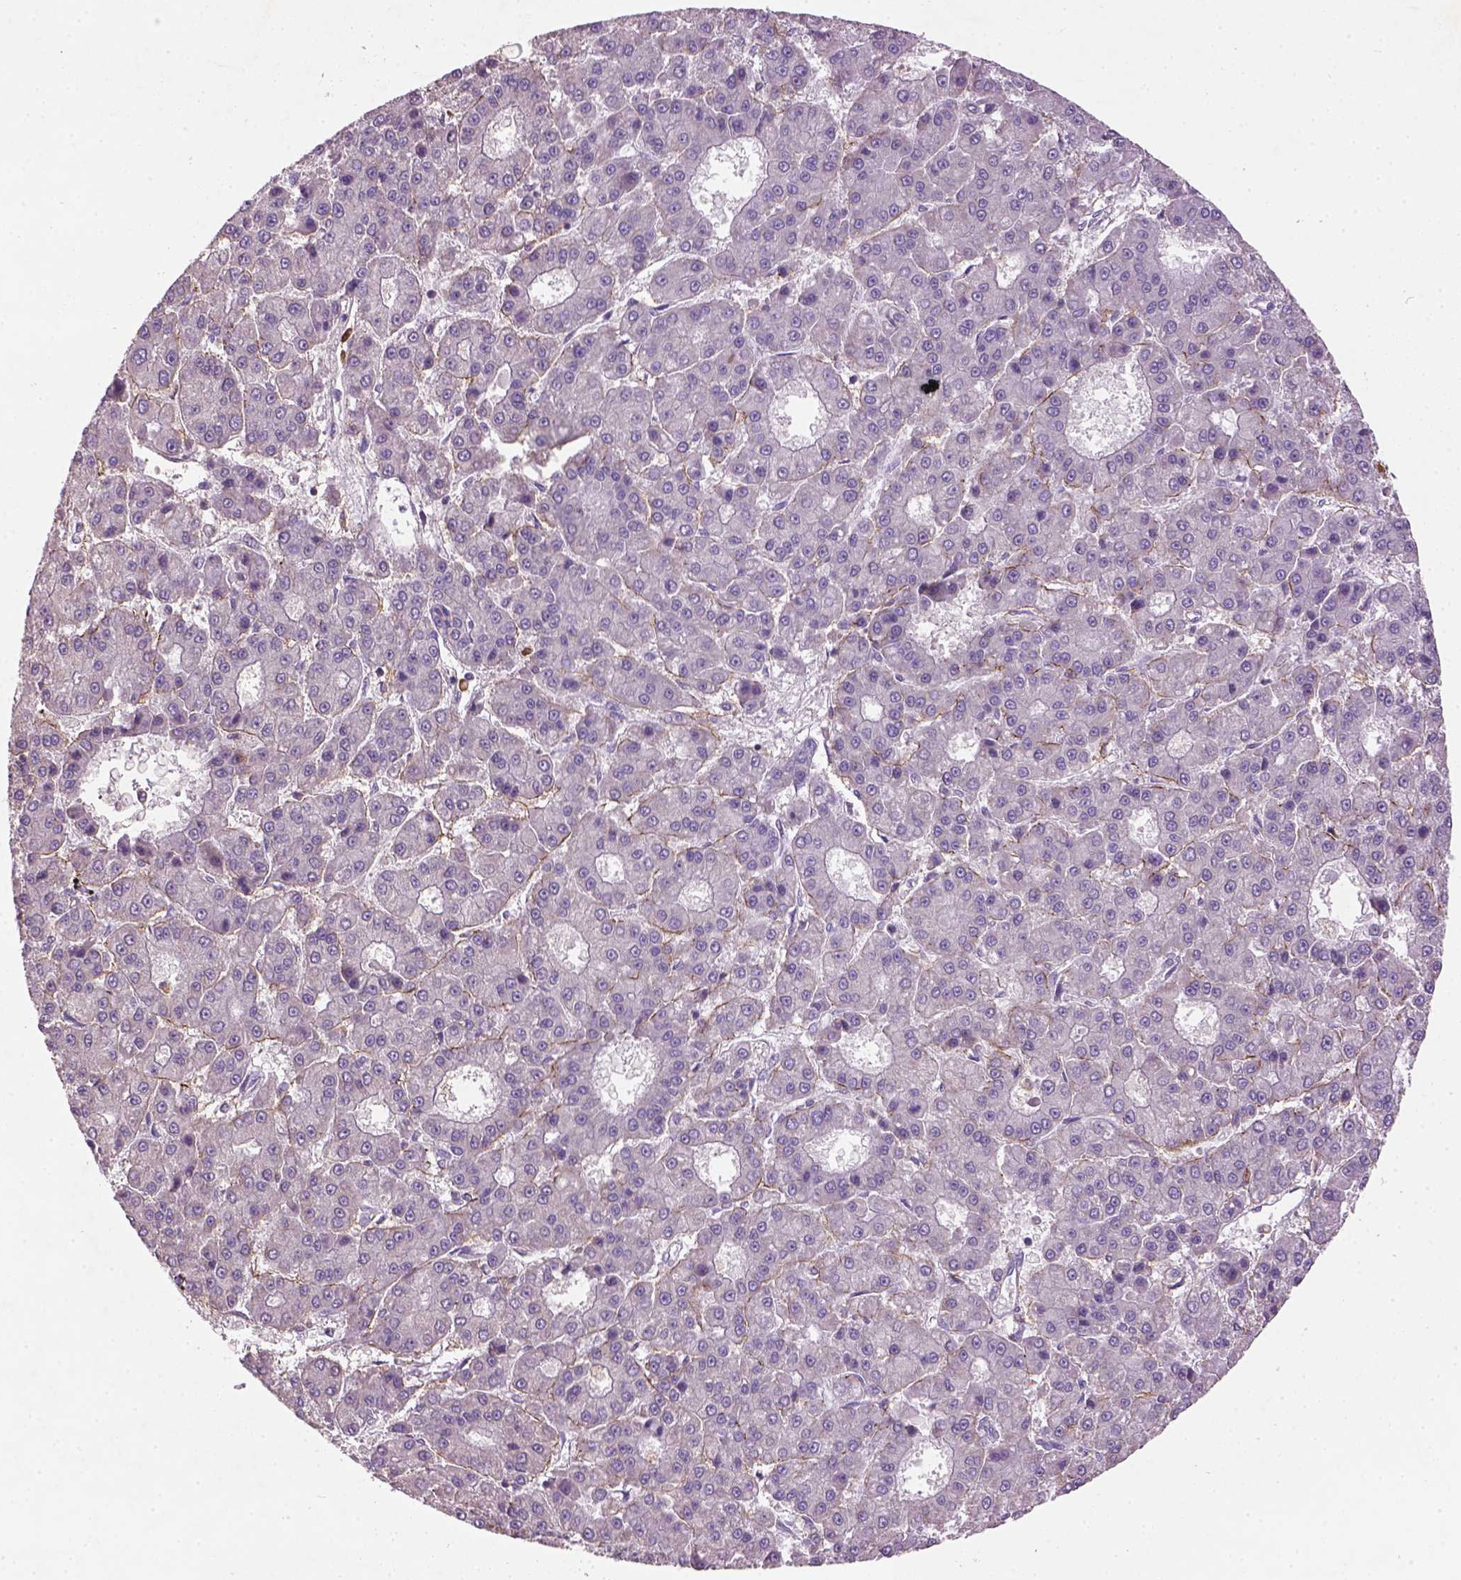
{"staining": {"intensity": "negative", "quantity": "none", "location": "none"}, "tissue": "liver cancer", "cell_type": "Tumor cells", "image_type": "cancer", "snomed": [{"axis": "morphology", "description": "Carcinoma, Hepatocellular, NOS"}, {"axis": "topography", "description": "Liver"}], "caption": "This photomicrograph is of hepatocellular carcinoma (liver) stained with IHC to label a protein in brown with the nuclei are counter-stained blue. There is no staining in tumor cells.", "gene": "LRRC3C", "patient": {"sex": "male", "age": 70}}